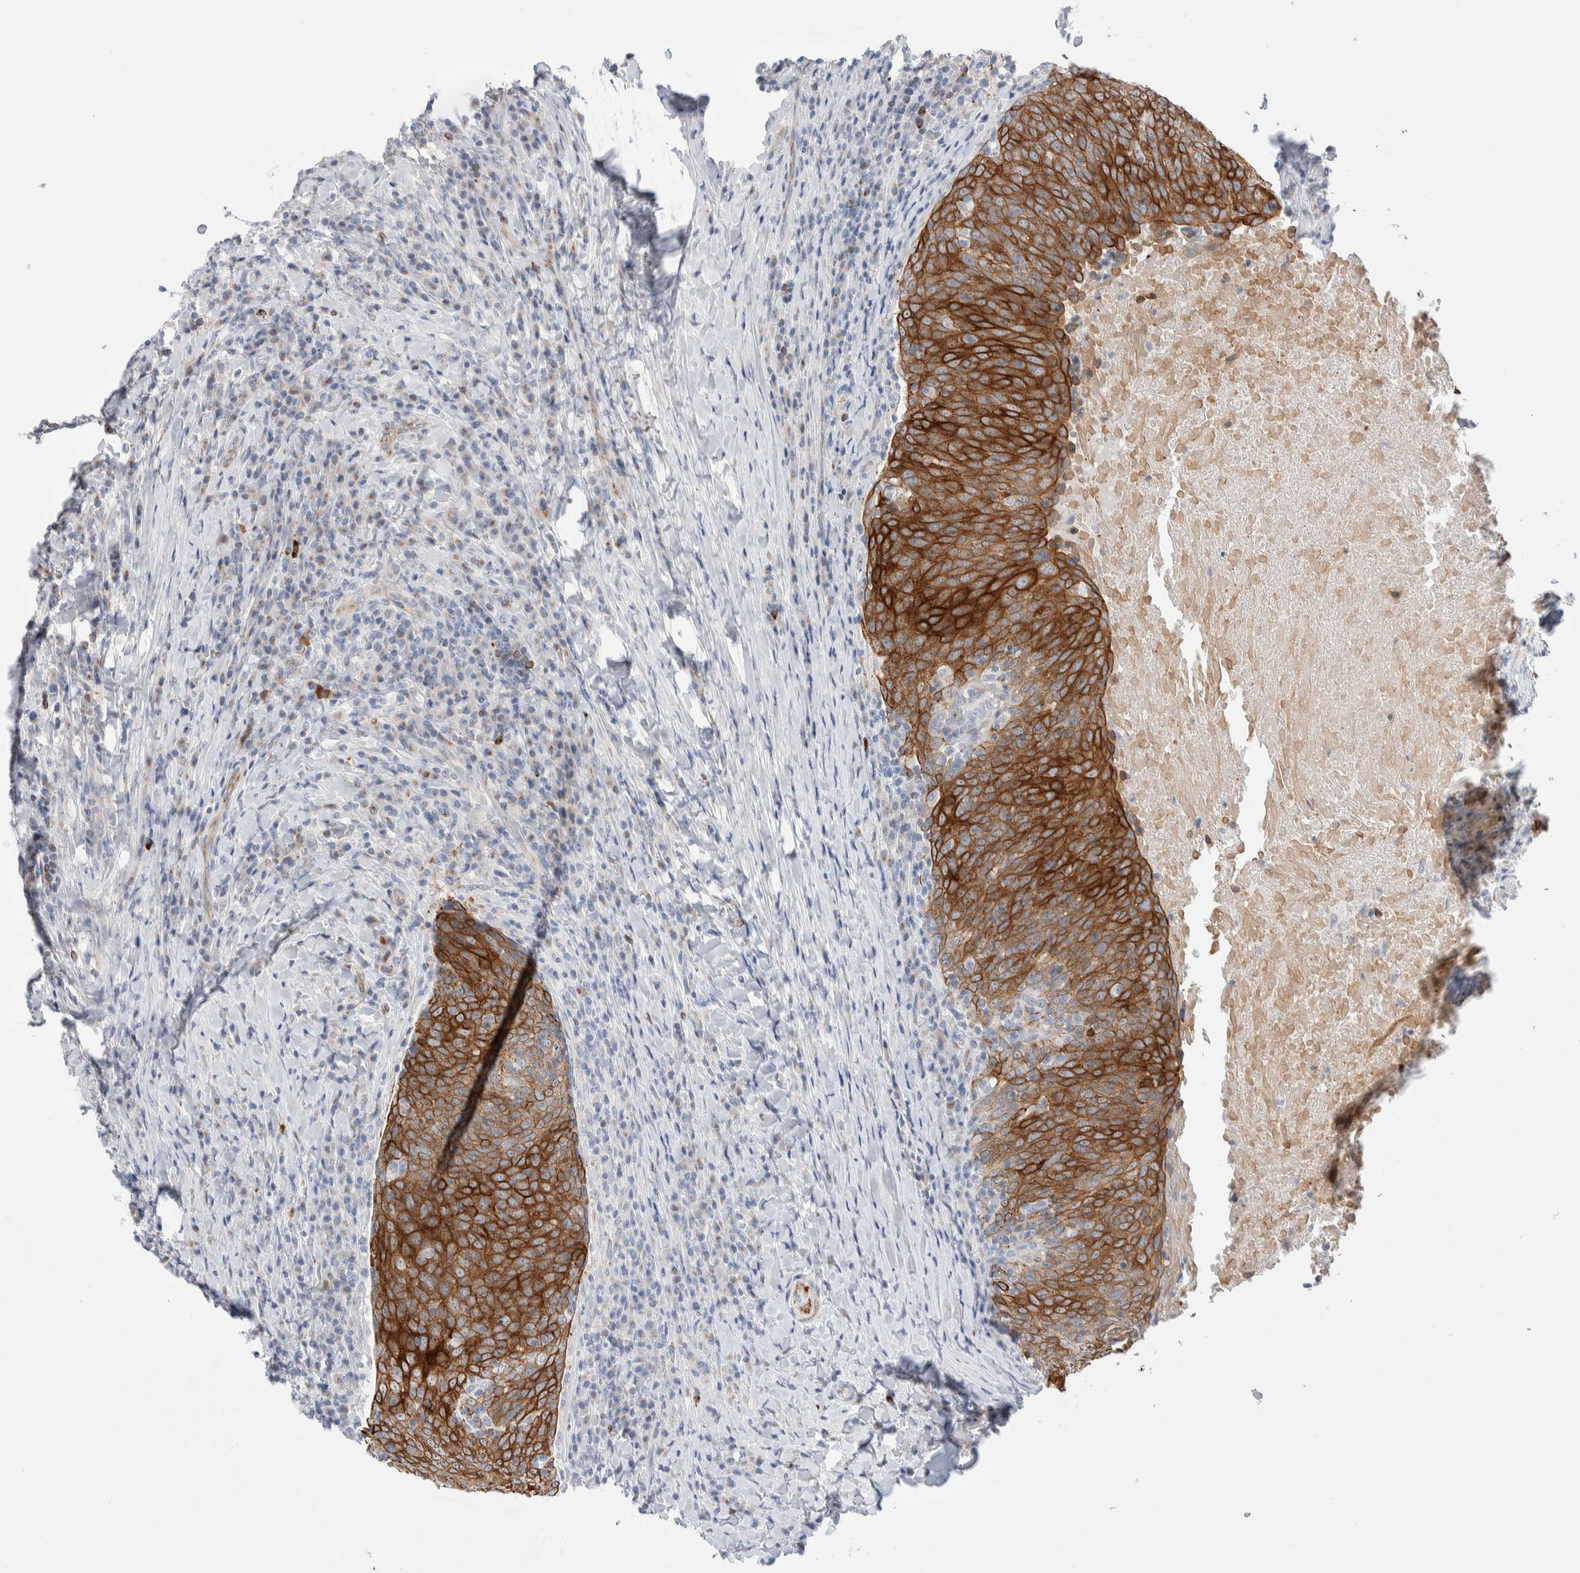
{"staining": {"intensity": "strong", "quantity": ">75%", "location": "cytoplasmic/membranous"}, "tissue": "head and neck cancer", "cell_type": "Tumor cells", "image_type": "cancer", "snomed": [{"axis": "morphology", "description": "Squamous cell carcinoma, NOS"}, {"axis": "morphology", "description": "Squamous cell carcinoma, metastatic, NOS"}, {"axis": "topography", "description": "Lymph node"}, {"axis": "topography", "description": "Head-Neck"}], "caption": "Immunohistochemistry histopathology image of head and neck metastatic squamous cell carcinoma stained for a protein (brown), which displays high levels of strong cytoplasmic/membranous positivity in about >75% of tumor cells.", "gene": "C1orf112", "patient": {"sex": "male", "age": 62}}